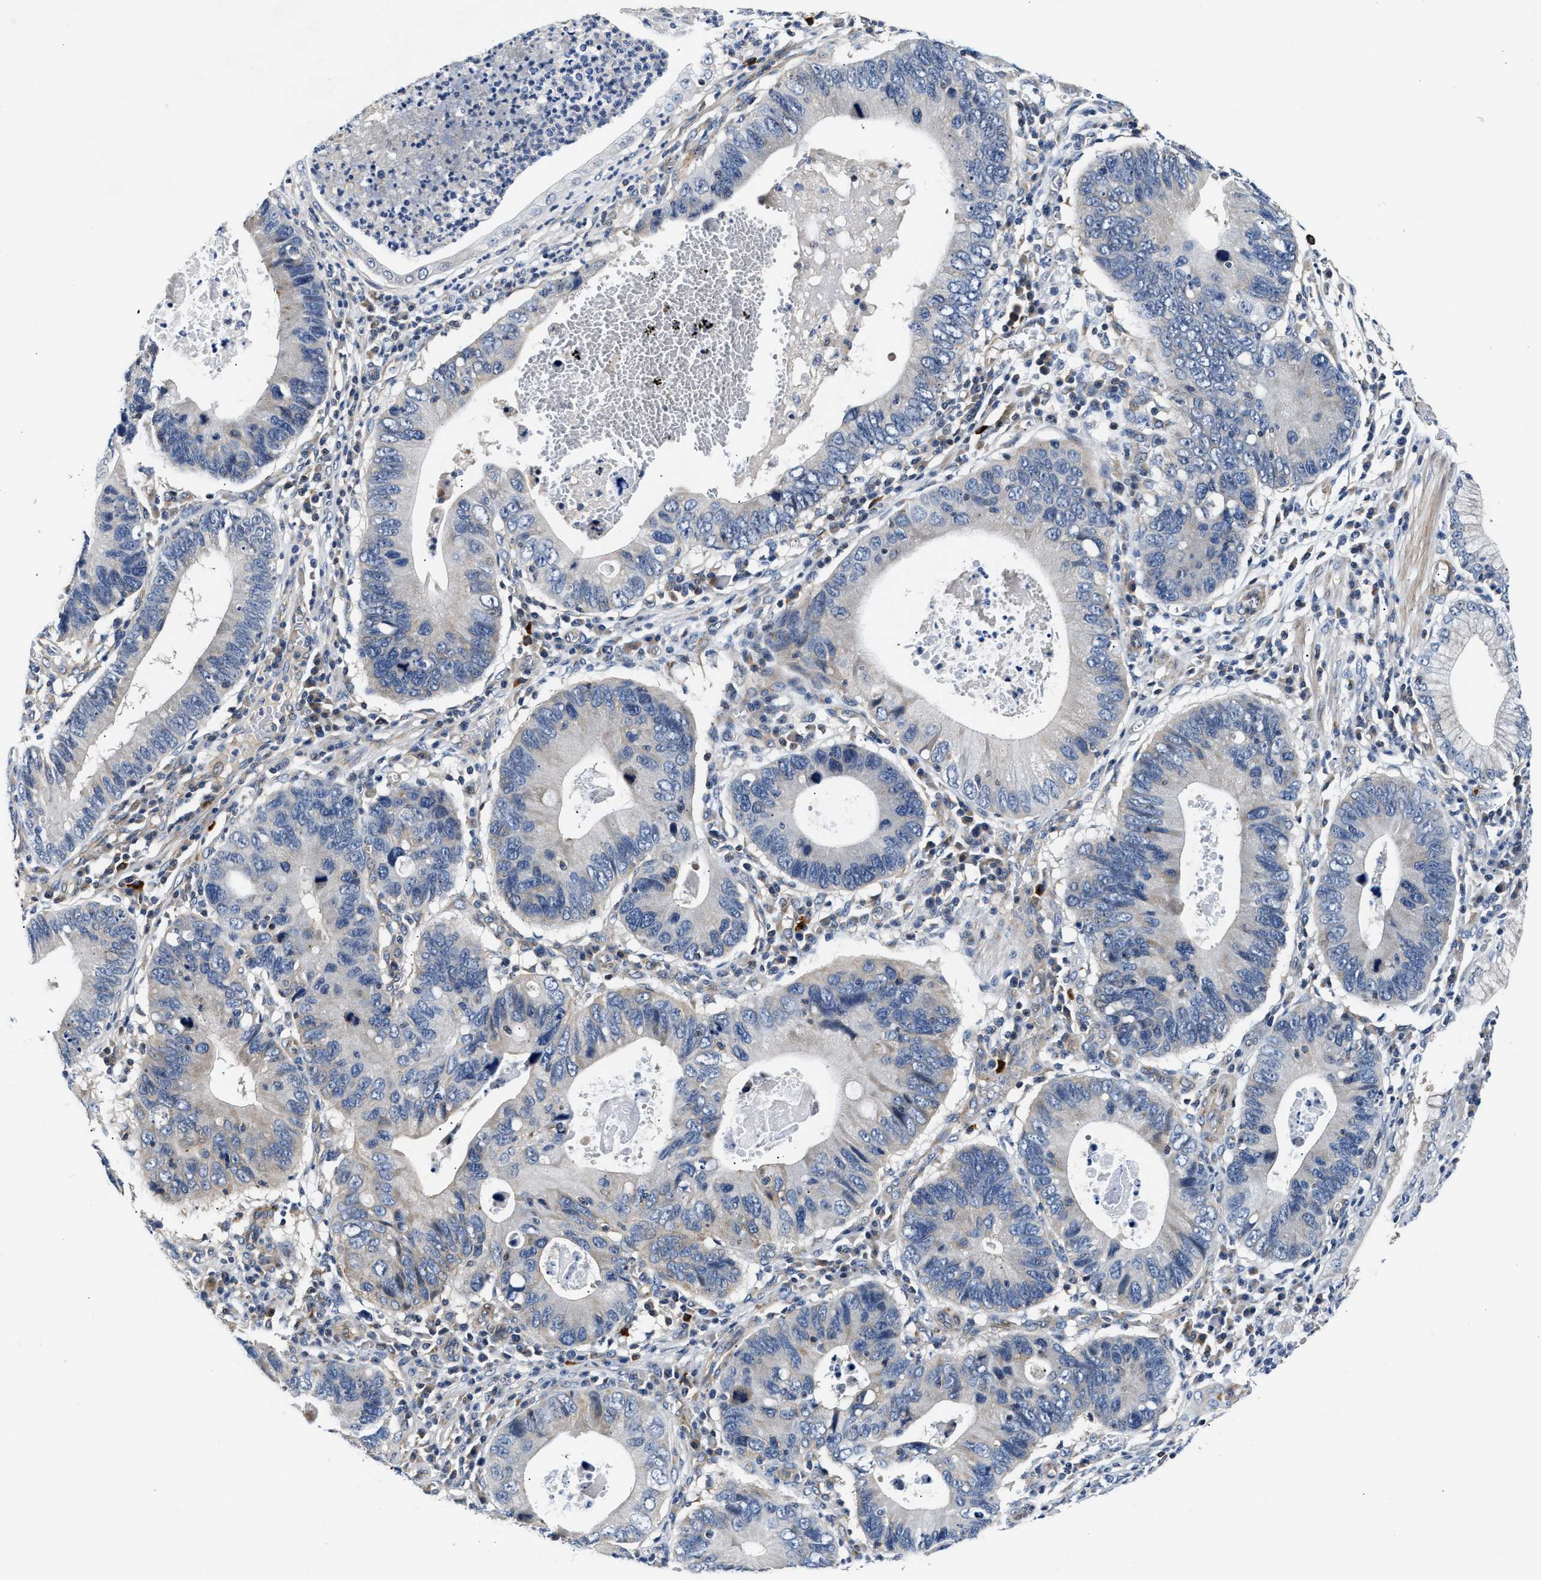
{"staining": {"intensity": "negative", "quantity": "none", "location": "none"}, "tissue": "stomach cancer", "cell_type": "Tumor cells", "image_type": "cancer", "snomed": [{"axis": "morphology", "description": "Adenocarcinoma, NOS"}, {"axis": "topography", "description": "Stomach"}], "caption": "IHC of human adenocarcinoma (stomach) exhibits no staining in tumor cells. The staining is performed using DAB brown chromogen with nuclei counter-stained in using hematoxylin.", "gene": "TEX2", "patient": {"sex": "male", "age": 59}}